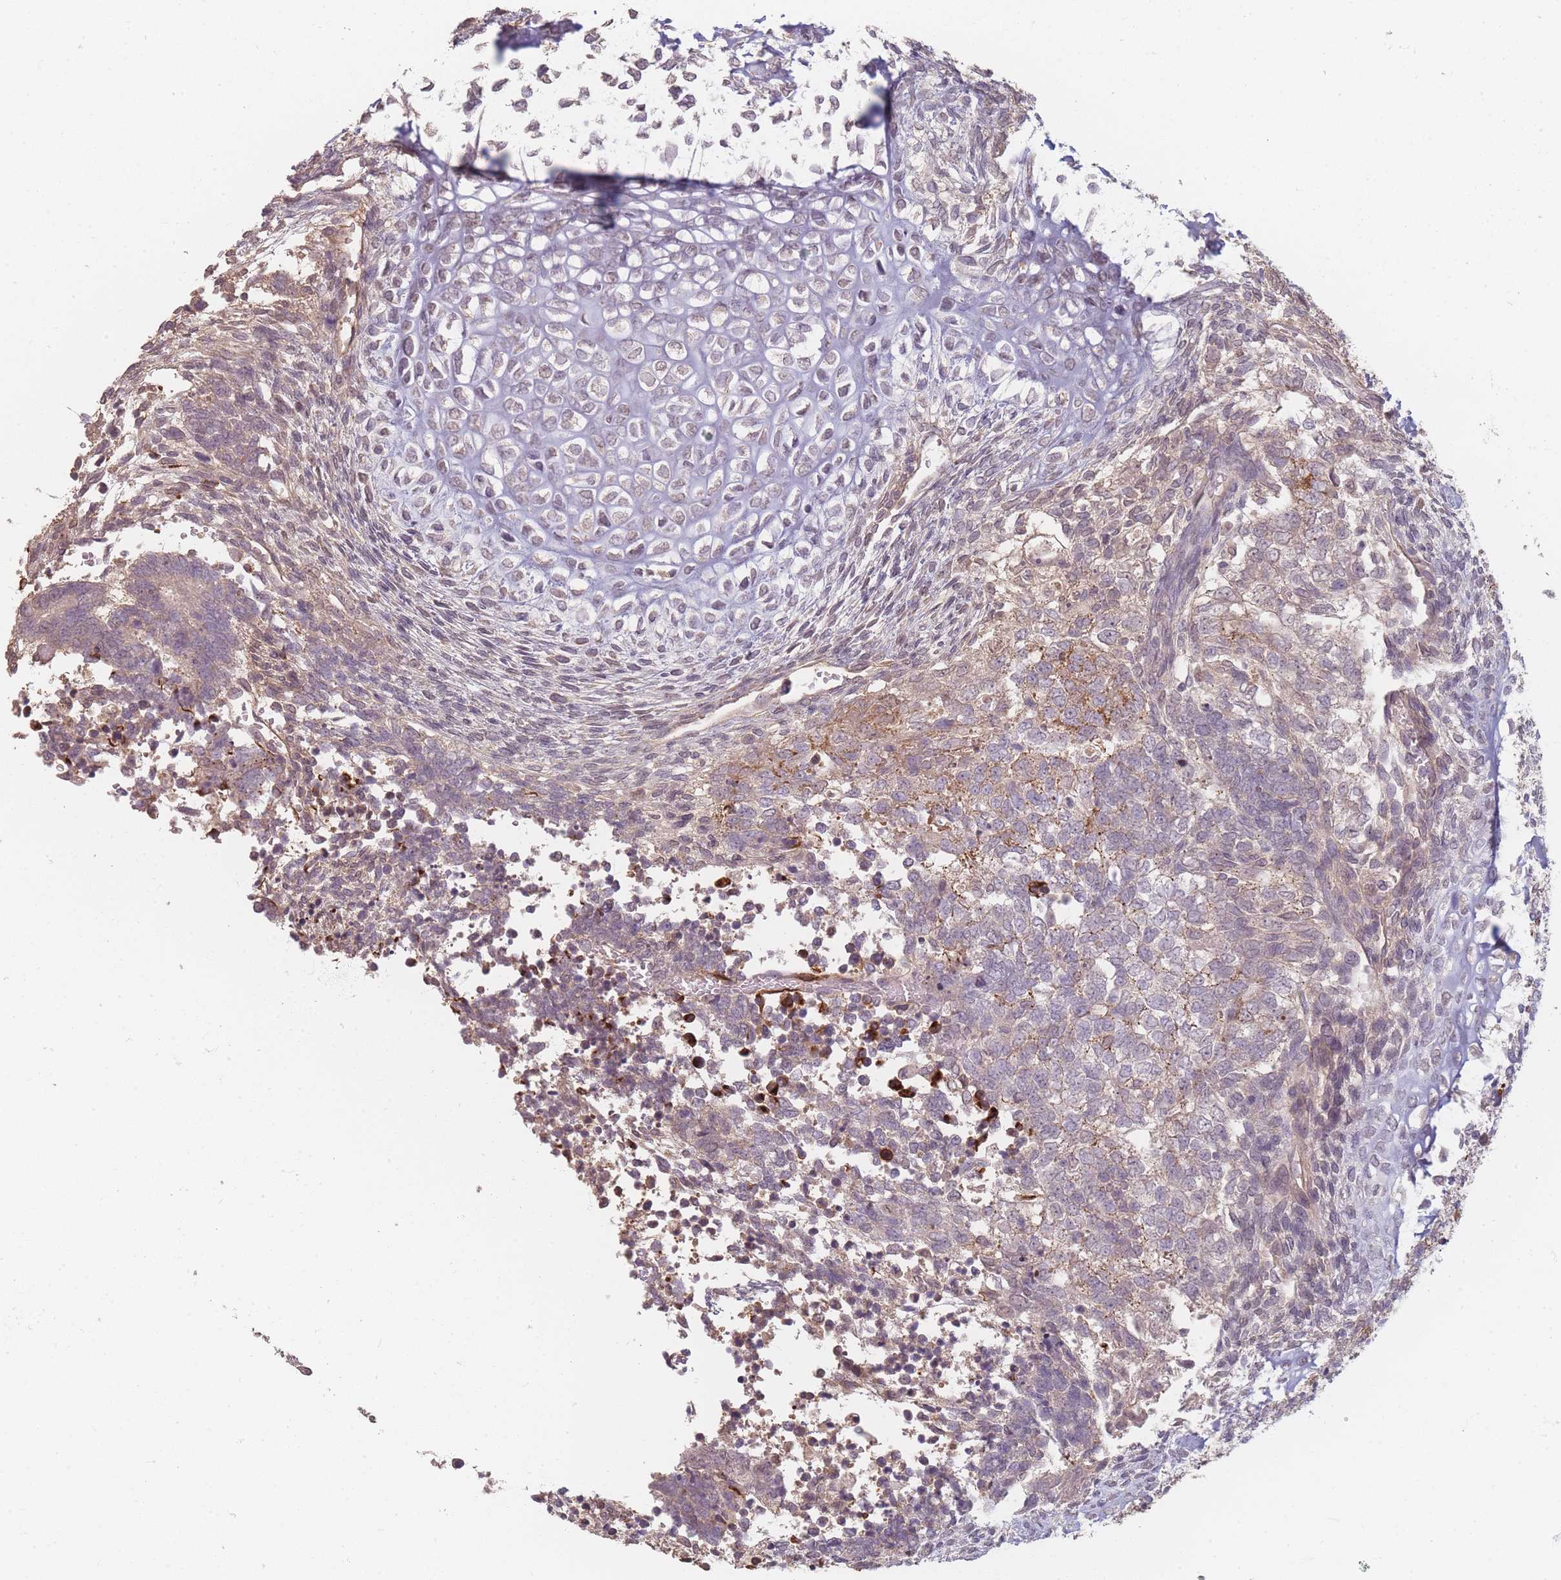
{"staining": {"intensity": "moderate", "quantity": "<25%", "location": "cytoplasmic/membranous"}, "tissue": "testis cancer", "cell_type": "Tumor cells", "image_type": "cancer", "snomed": [{"axis": "morphology", "description": "Carcinoma, Embryonal, NOS"}, {"axis": "topography", "description": "Testis"}], "caption": "This micrograph reveals testis embryonal carcinoma stained with immunohistochemistry to label a protein in brown. The cytoplasmic/membranous of tumor cells show moderate positivity for the protein. Nuclei are counter-stained blue.", "gene": "RFTN1", "patient": {"sex": "male", "age": 23}}